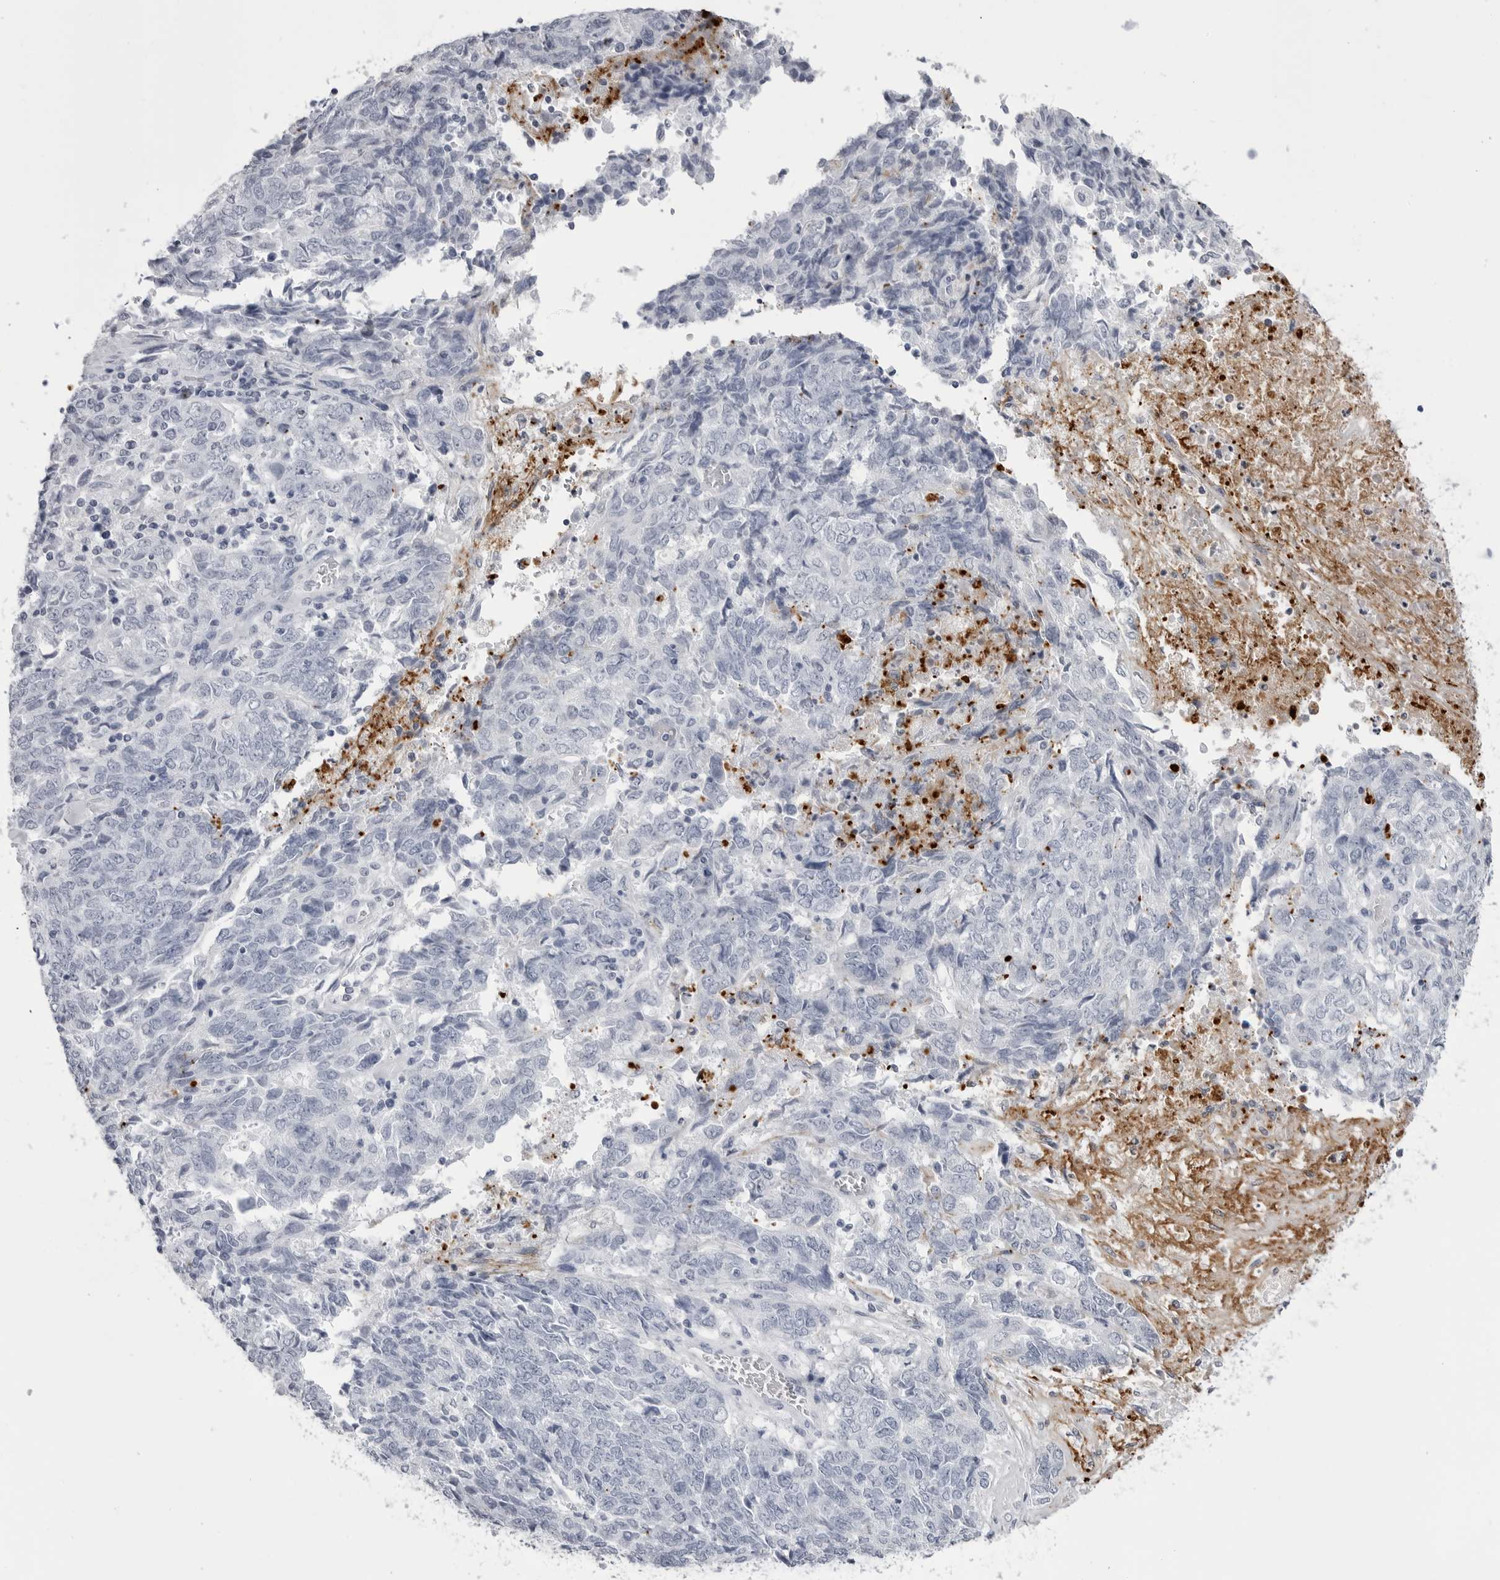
{"staining": {"intensity": "negative", "quantity": "none", "location": "none"}, "tissue": "endometrial cancer", "cell_type": "Tumor cells", "image_type": "cancer", "snomed": [{"axis": "morphology", "description": "Adenocarcinoma, NOS"}, {"axis": "topography", "description": "Endometrium"}], "caption": "Endometrial adenocarcinoma was stained to show a protein in brown. There is no significant expression in tumor cells.", "gene": "COL26A1", "patient": {"sex": "female", "age": 80}}